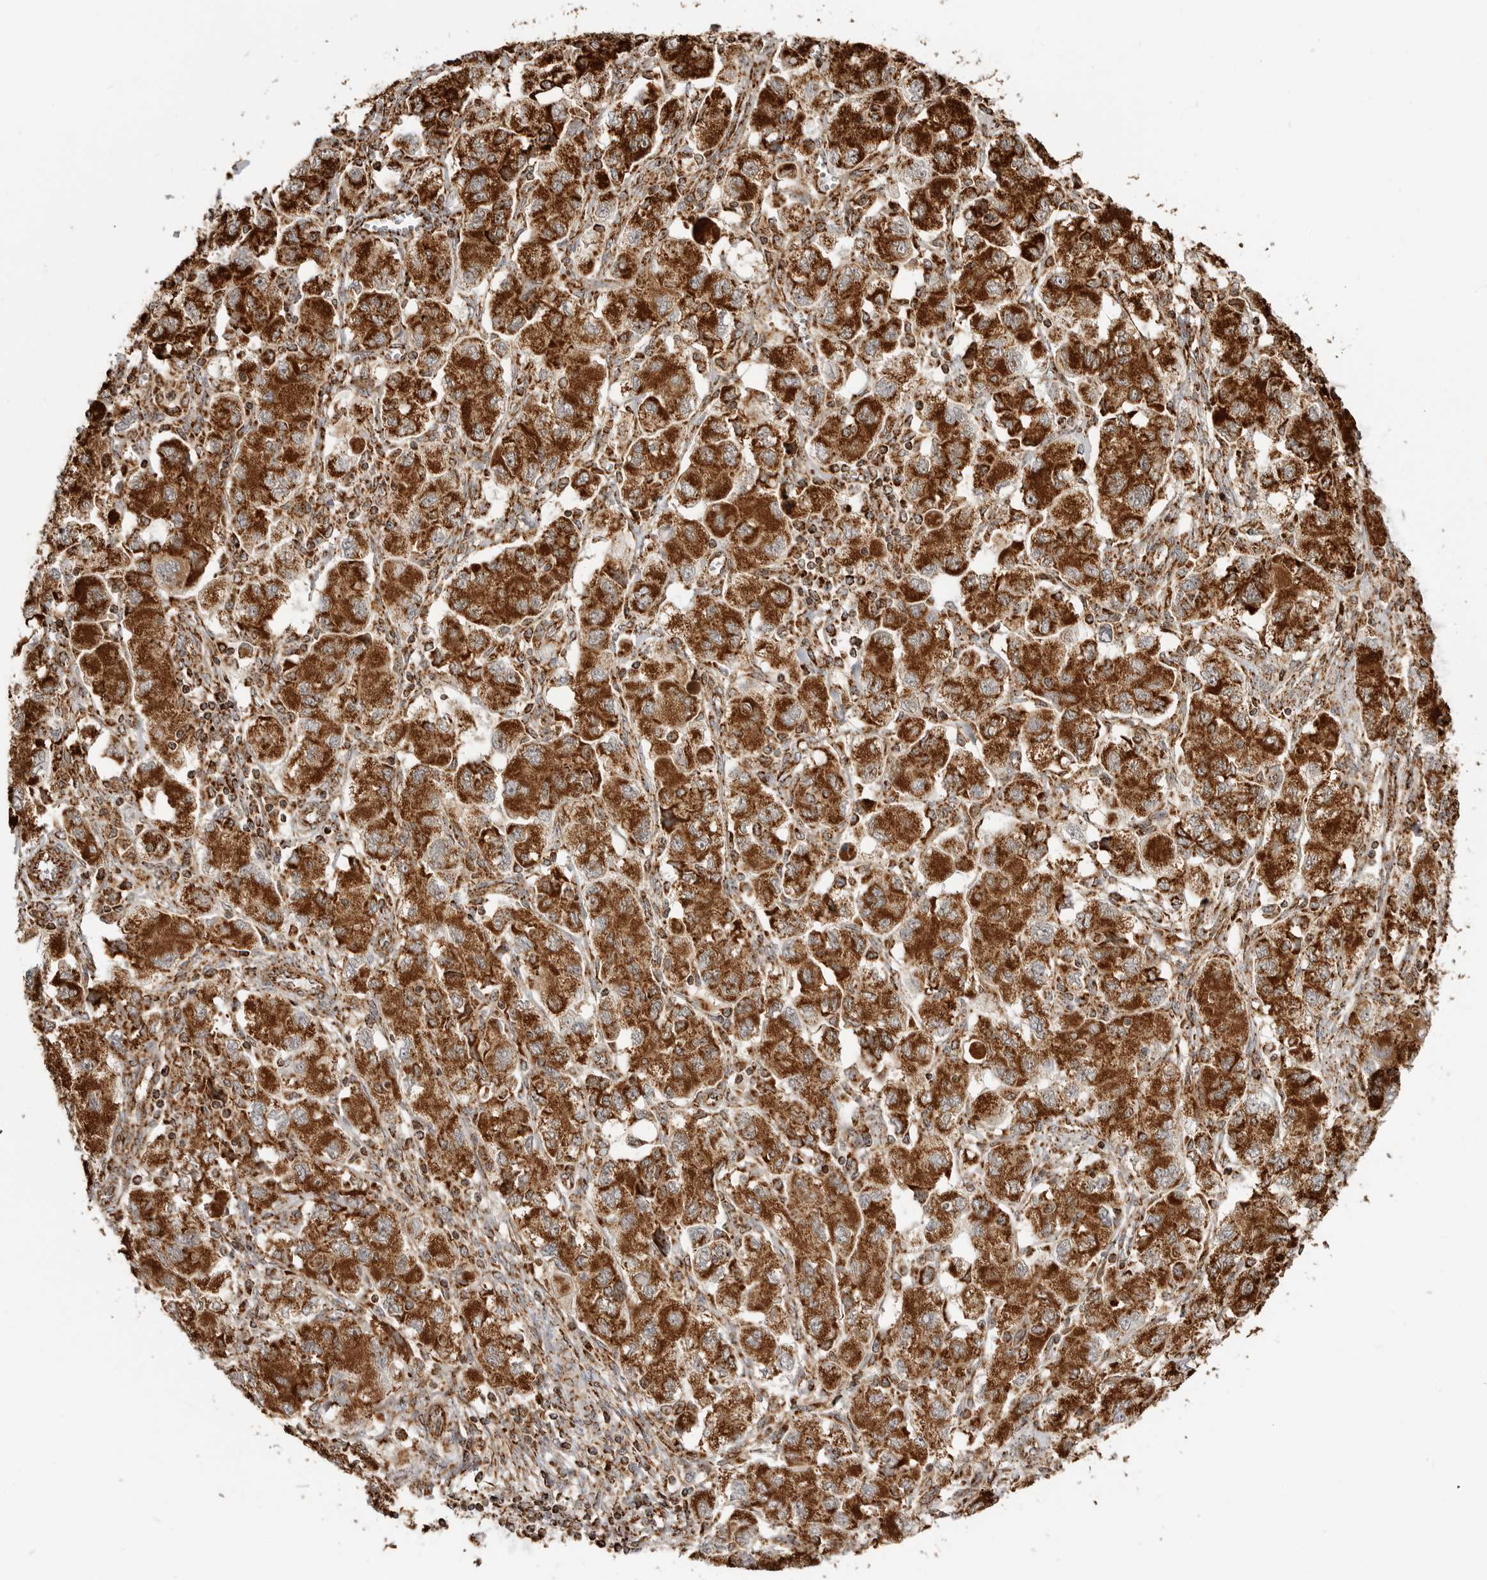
{"staining": {"intensity": "strong", "quantity": ">75%", "location": "cytoplasmic/membranous"}, "tissue": "ovarian cancer", "cell_type": "Tumor cells", "image_type": "cancer", "snomed": [{"axis": "morphology", "description": "Carcinoma, NOS"}, {"axis": "morphology", "description": "Cystadenocarcinoma, serous, NOS"}, {"axis": "topography", "description": "Ovary"}], "caption": "Immunohistochemistry (DAB) staining of human ovarian cancer demonstrates strong cytoplasmic/membranous protein staining in approximately >75% of tumor cells.", "gene": "BMP2K", "patient": {"sex": "female", "age": 69}}